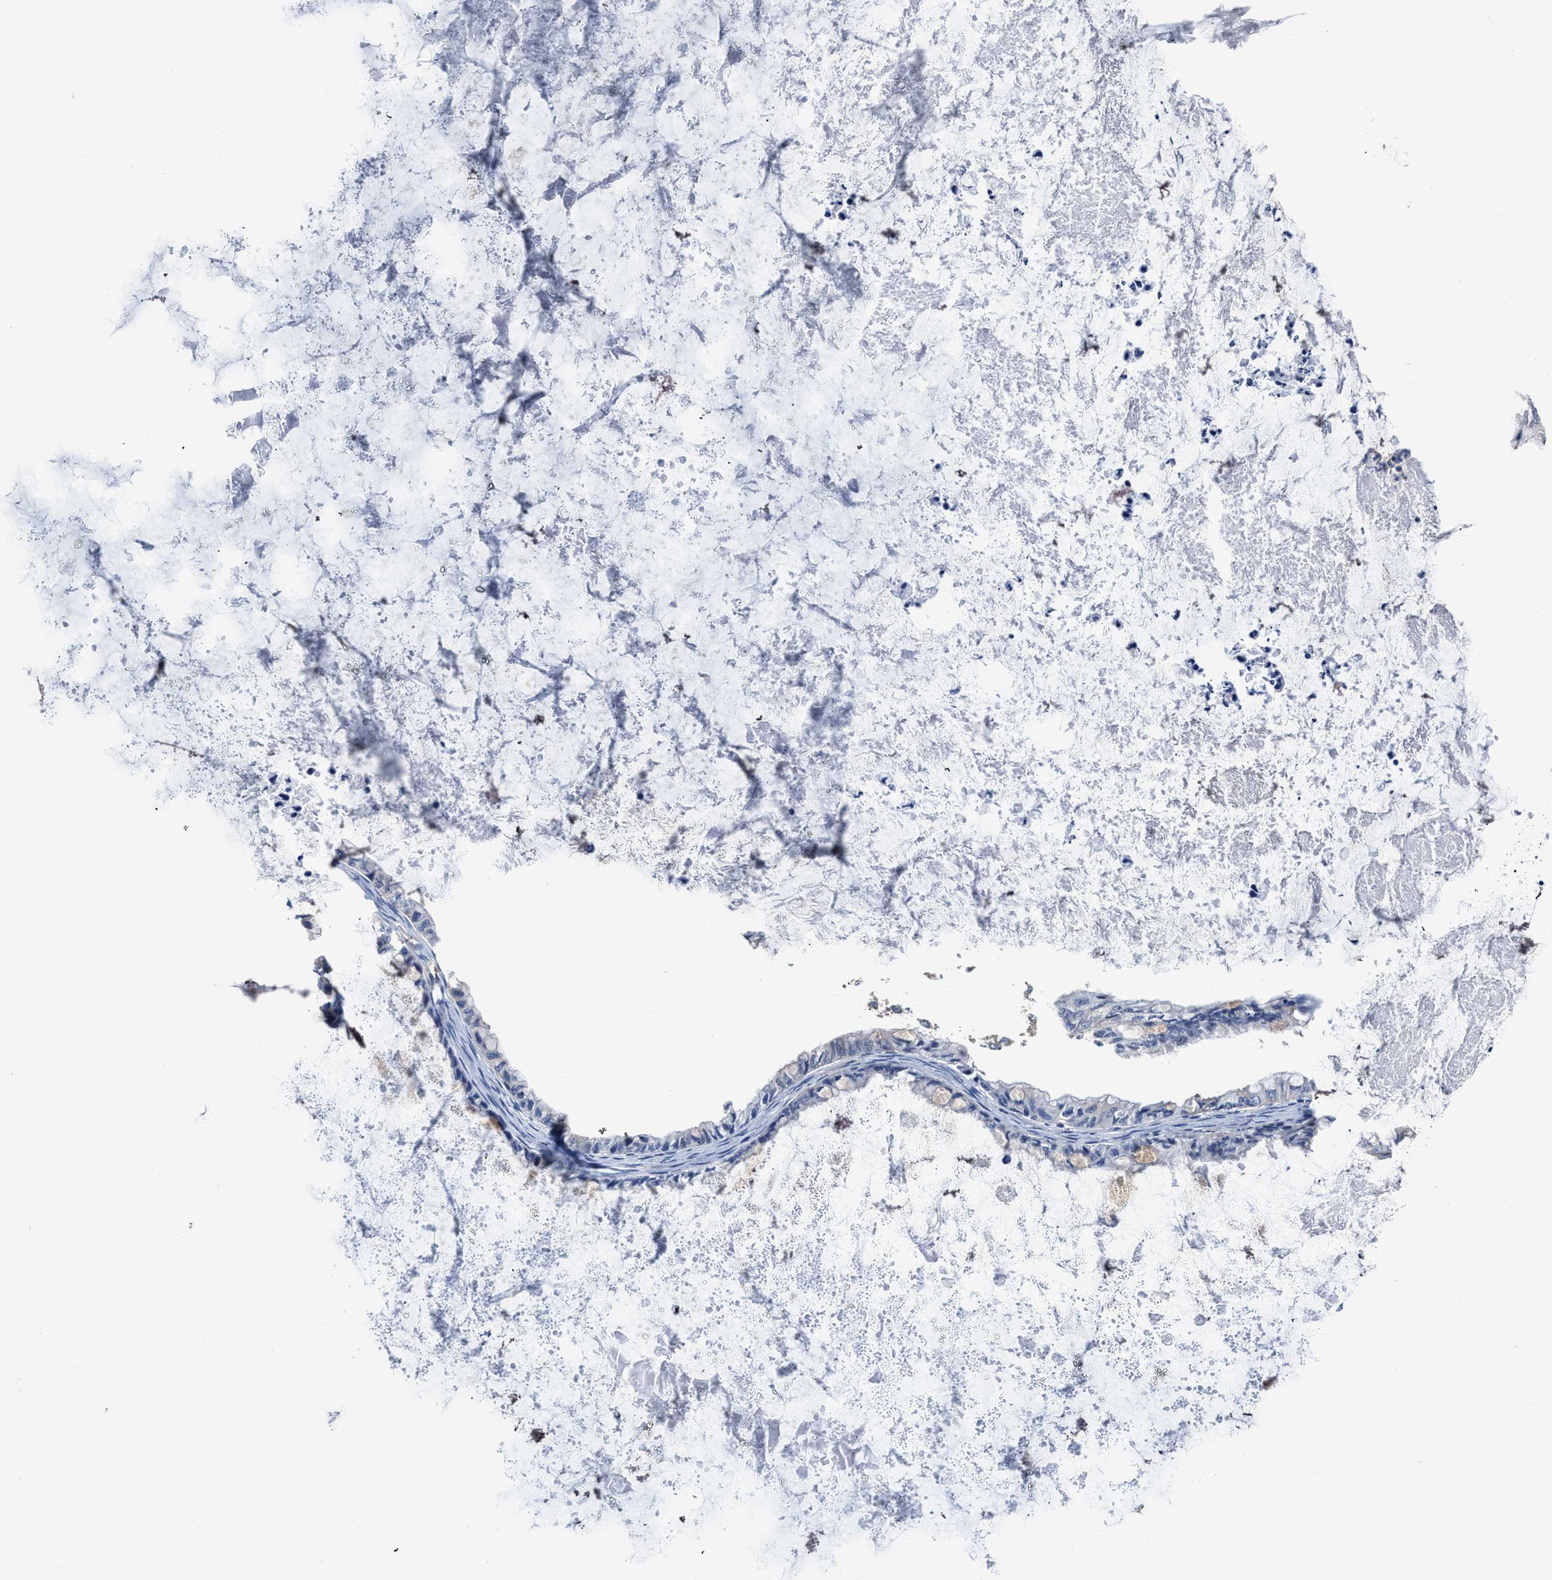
{"staining": {"intensity": "weak", "quantity": "<25%", "location": "cytoplasmic/membranous"}, "tissue": "ovarian cancer", "cell_type": "Tumor cells", "image_type": "cancer", "snomed": [{"axis": "morphology", "description": "Cystadenocarcinoma, mucinous, NOS"}, {"axis": "topography", "description": "Ovary"}], "caption": "Immunohistochemistry (IHC) photomicrograph of mucinous cystadenocarcinoma (ovarian) stained for a protein (brown), which shows no expression in tumor cells. Brightfield microscopy of immunohistochemistry stained with DAB (3,3'-diaminobenzidine) (brown) and hematoxylin (blue), captured at high magnification.", "gene": "C22orf42", "patient": {"sex": "female", "age": 80}}